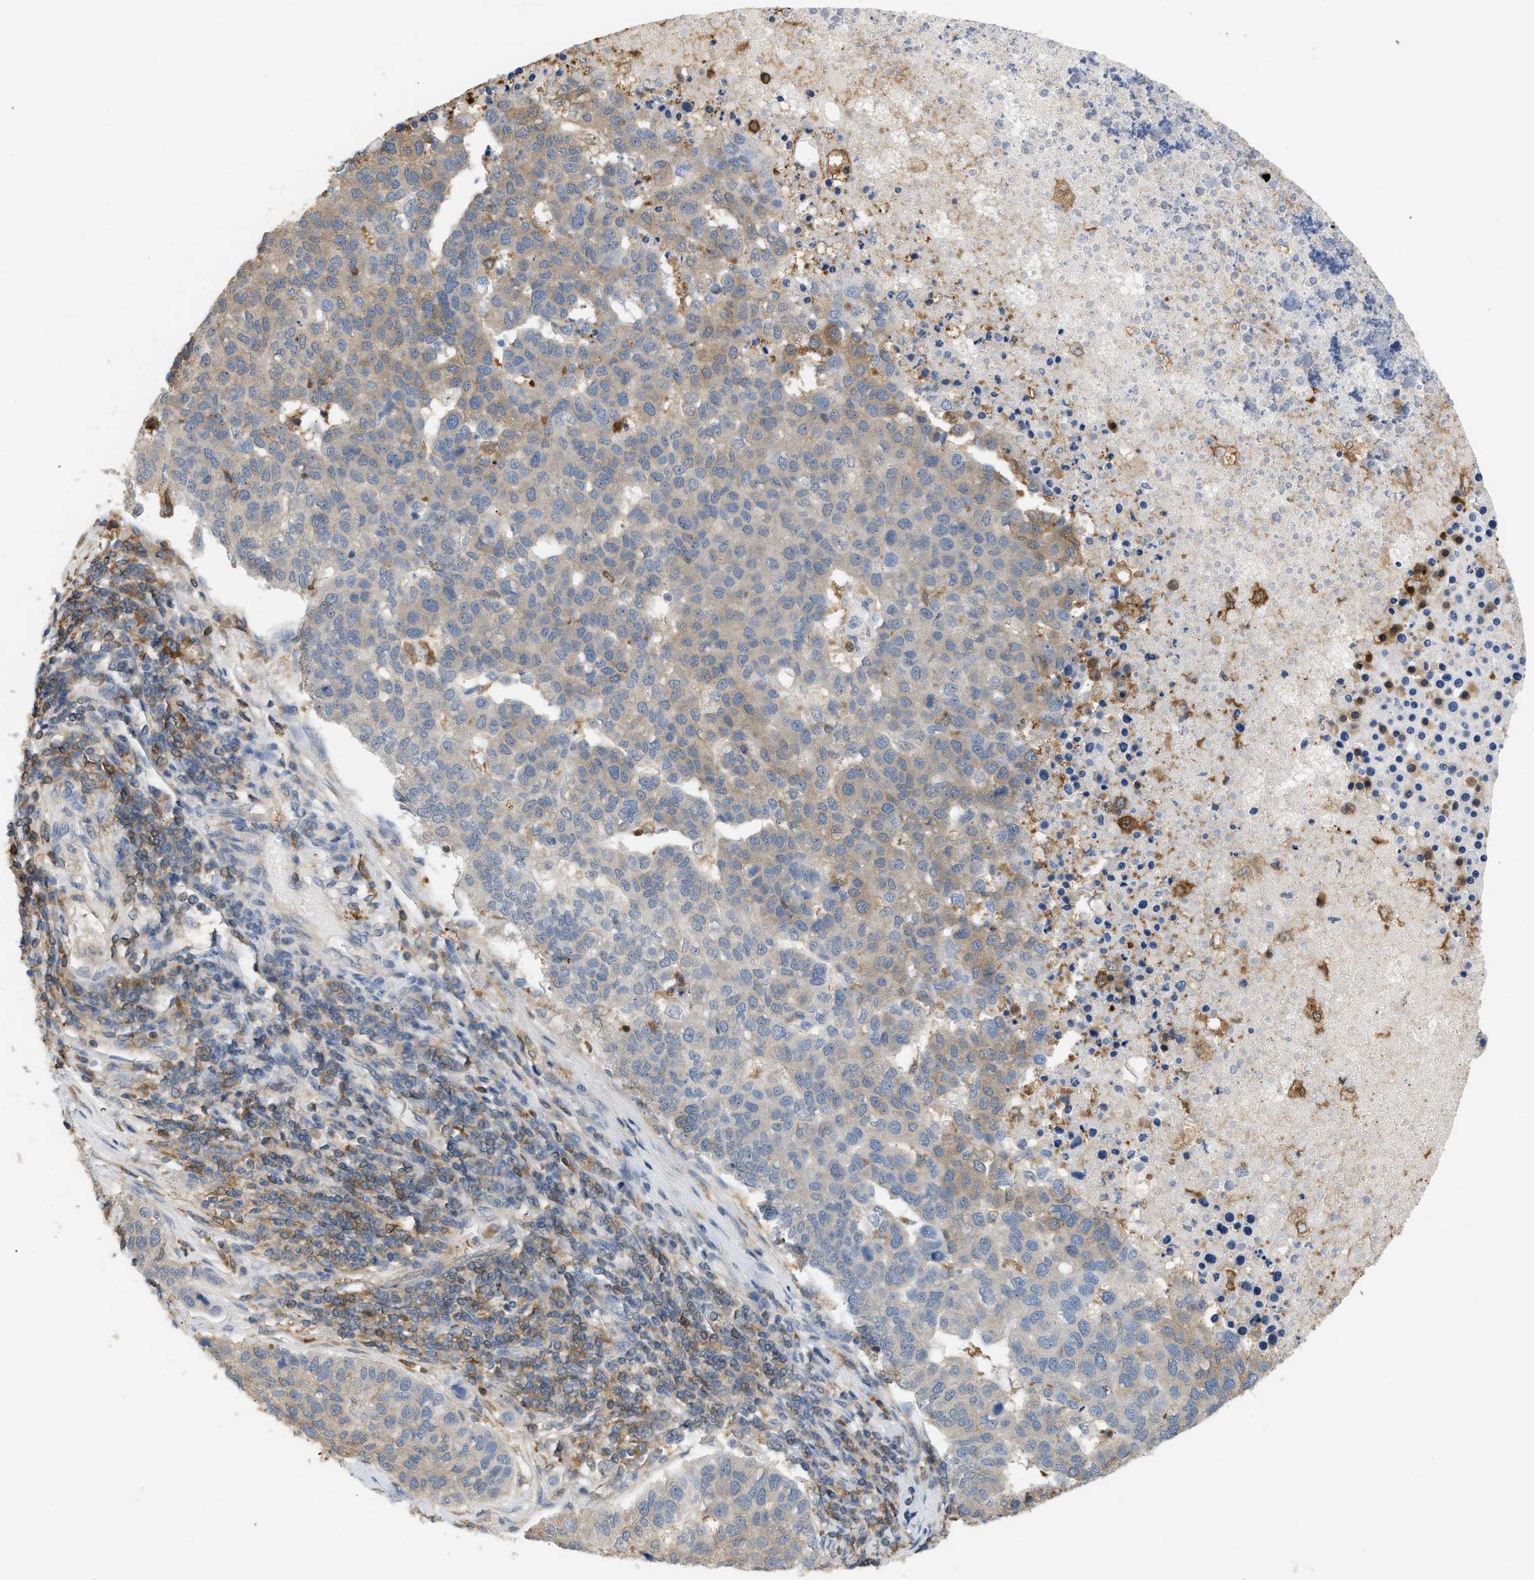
{"staining": {"intensity": "weak", "quantity": "25%-75%", "location": "cytoplasmic/membranous"}, "tissue": "pancreatic cancer", "cell_type": "Tumor cells", "image_type": "cancer", "snomed": [{"axis": "morphology", "description": "Adenocarcinoma, NOS"}, {"axis": "topography", "description": "Pancreas"}], "caption": "Tumor cells demonstrate low levels of weak cytoplasmic/membranous positivity in approximately 25%-75% of cells in human pancreatic cancer (adenocarcinoma).", "gene": "ENO1", "patient": {"sex": "female", "age": 61}}